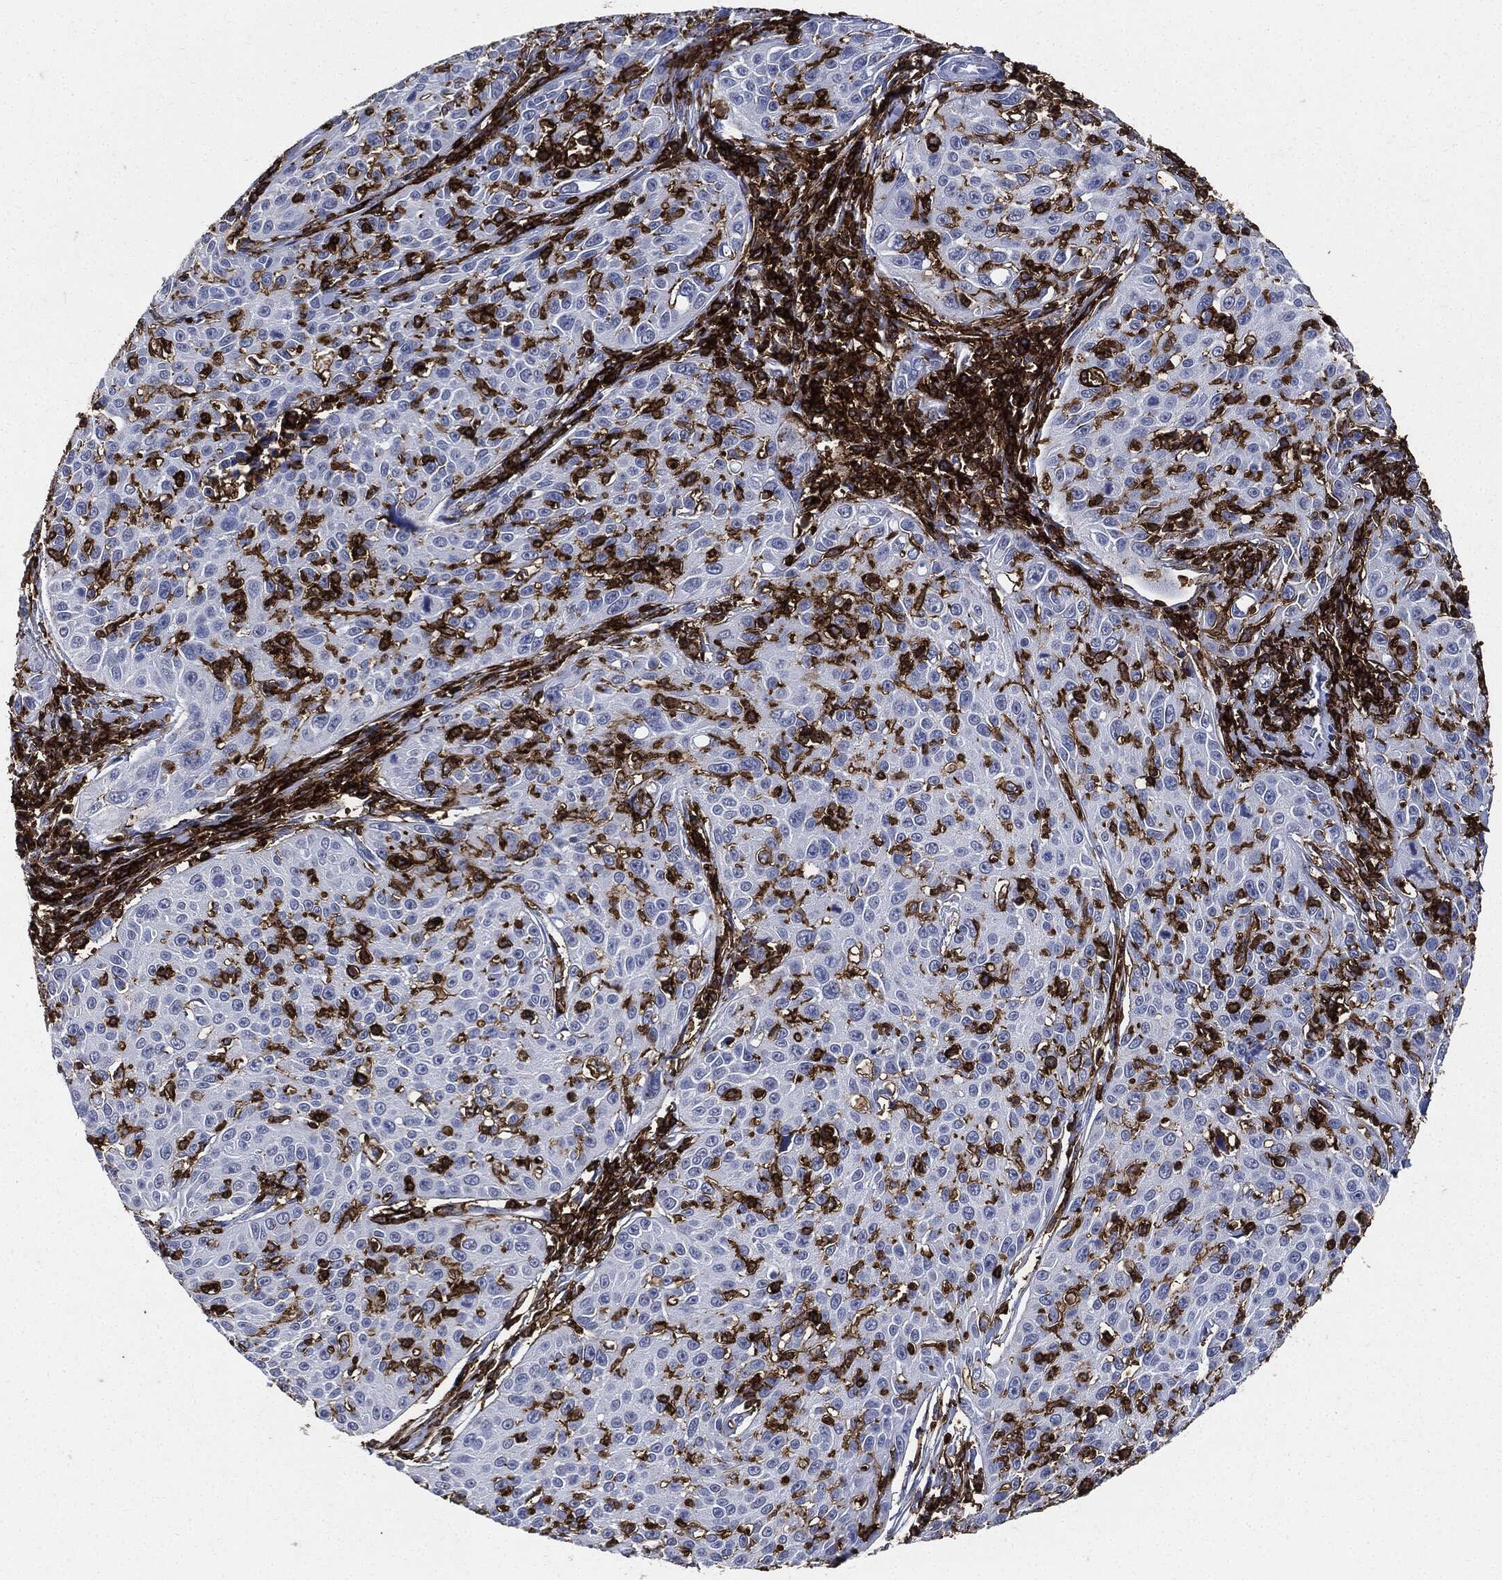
{"staining": {"intensity": "negative", "quantity": "none", "location": "none"}, "tissue": "cervical cancer", "cell_type": "Tumor cells", "image_type": "cancer", "snomed": [{"axis": "morphology", "description": "Squamous cell carcinoma, NOS"}, {"axis": "topography", "description": "Cervix"}], "caption": "An IHC micrograph of cervical cancer (squamous cell carcinoma) is shown. There is no staining in tumor cells of cervical cancer (squamous cell carcinoma).", "gene": "PTPRC", "patient": {"sex": "female", "age": 26}}